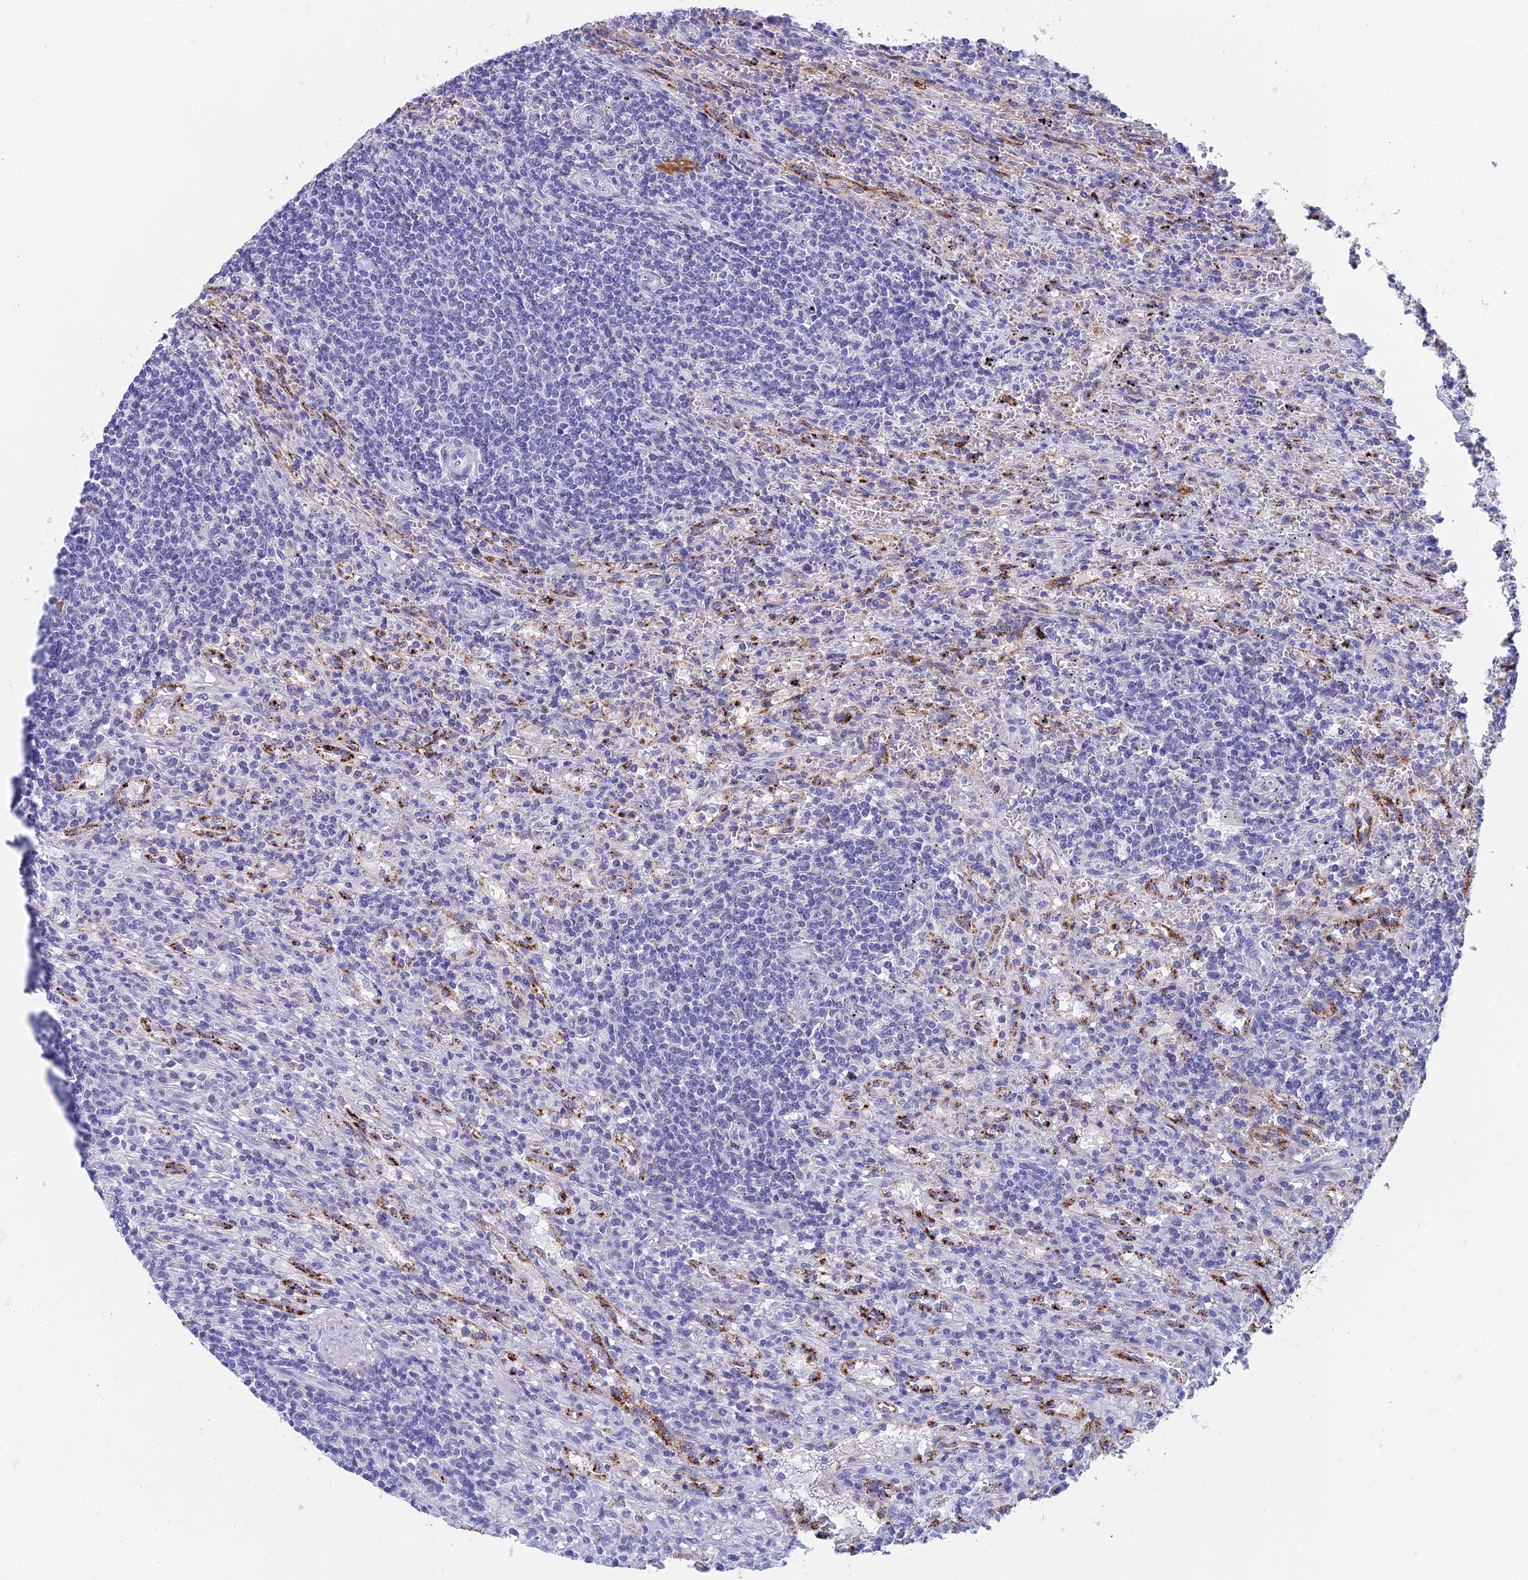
{"staining": {"intensity": "negative", "quantity": "none", "location": "none"}, "tissue": "lymphoma", "cell_type": "Tumor cells", "image_type": "cancer", "snomed": [{"axis": "morphology", "description": "Malignant lymphoma, non-Hodgkin's type, Low grade"}, {"axis": "topography", "description": "Spleen"}], "caption": "The micrograph exhibits no significant staining in tumor cells of lymphoma.", "gene": "ADAMTS13", "patient": {"sex": "male", "age": 76}}